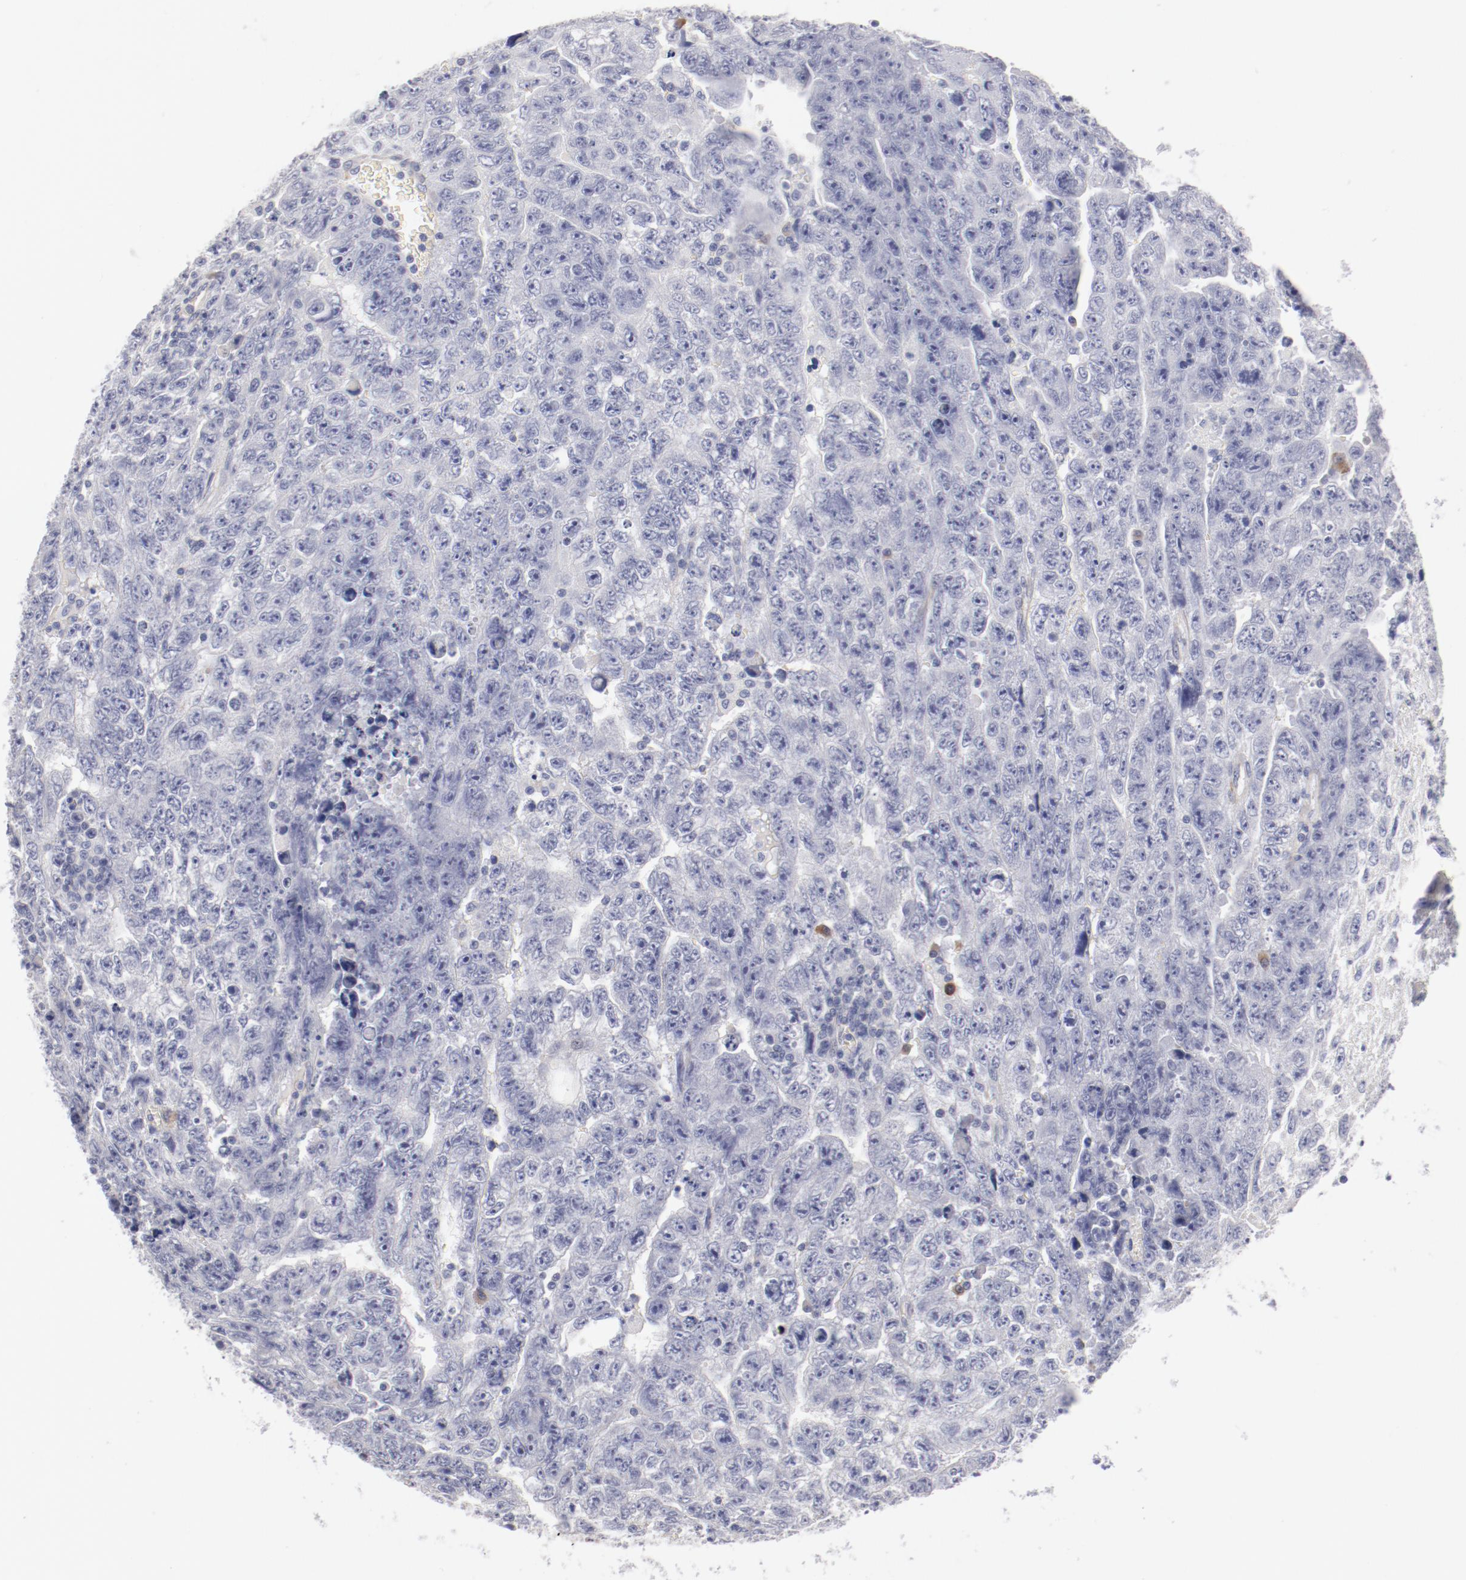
{"staining": {"intensity": "negative", "quantity": "none", "location": "none"}, "tissue": "testis cancer", "cell_type": "Tumor cells", "image_type": "cancer", "snomed": [{"axis": "morphology", "description": "Carcinoma, Embryonal, NOS"}, {"axis": "topography", "description": "Testis"}], "caption": "Embryonal carcinoma (testis) stained for a protein using immunohistochemistry (IHC) demonstrates no expression tumor cells.", "gene": "LAX1", "patient": {"sex": "male", "age": 28}}